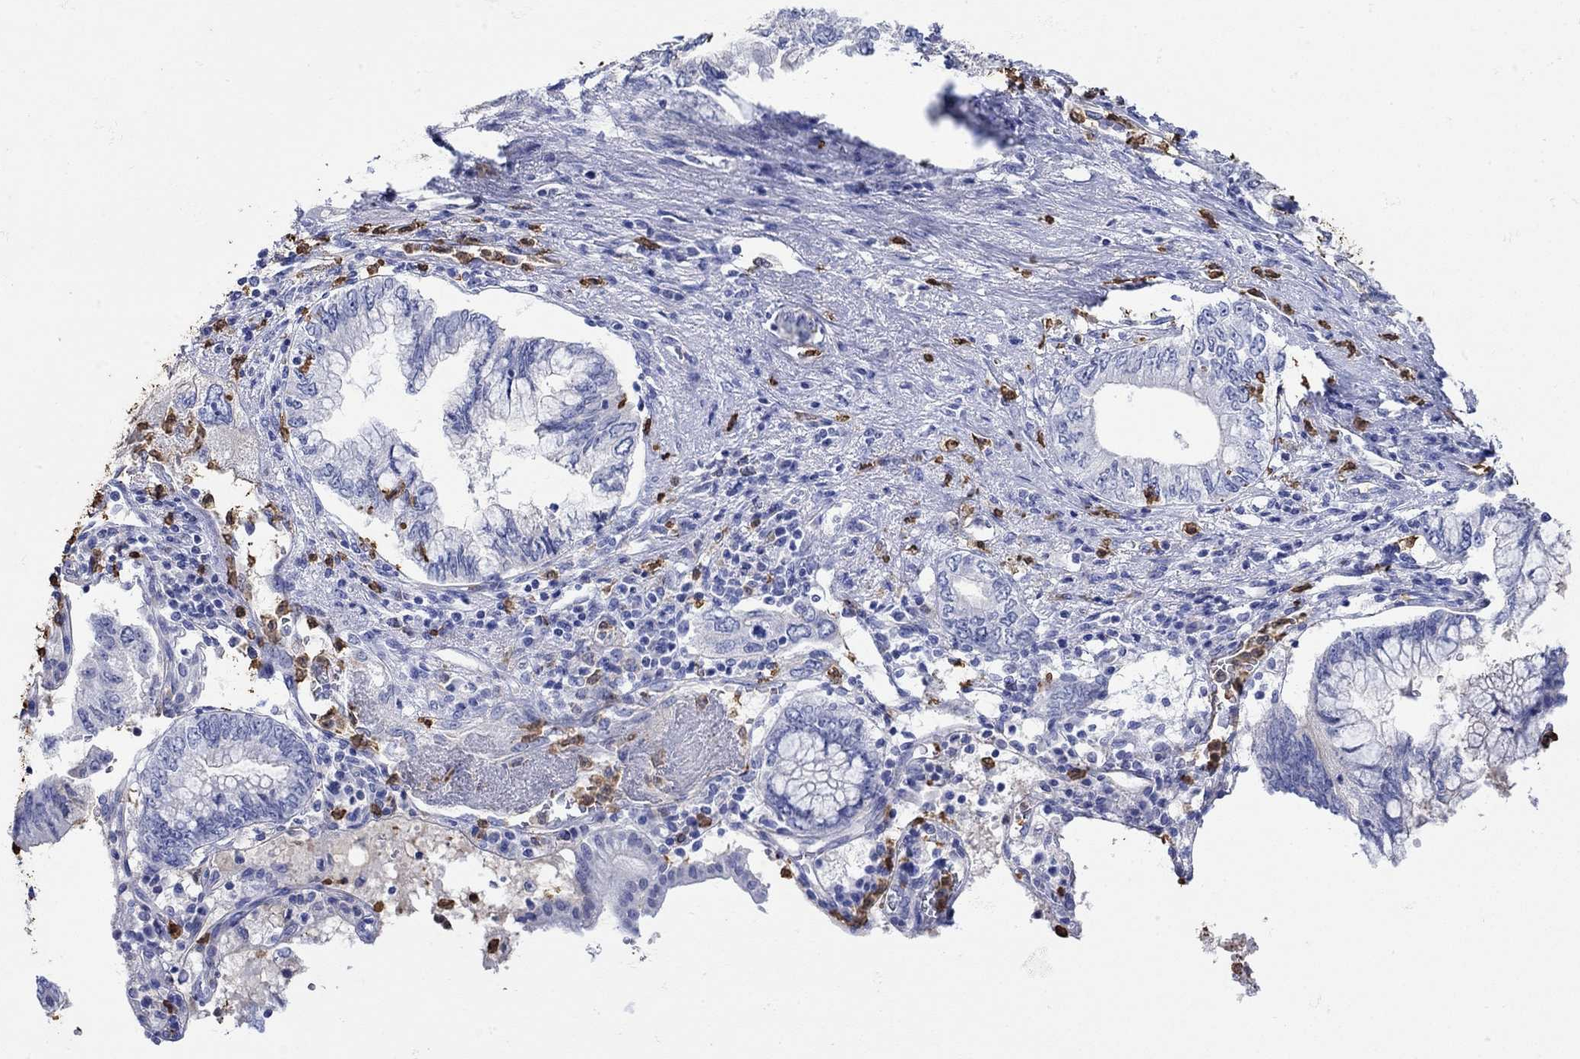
{"staining": {"intensity": "negative", "quantity": "none", "location": "none"}, "tissue": "pancreatic cancer", "cell_type": "Tumor cells", "image_type": "cancer", "snomed": [{"axis": "morphology", "description": "Adenocarcinoma, NOS"}, {"axis": "topography", "description": "Pancreas"}], "caption": "This is an immunohistochemistry micrograph of adenocarcinoma (pancreatic). There is no expression in tumor cells.", "gene": "LINGO3", "patient": {"sex": "female", "age": 73}}